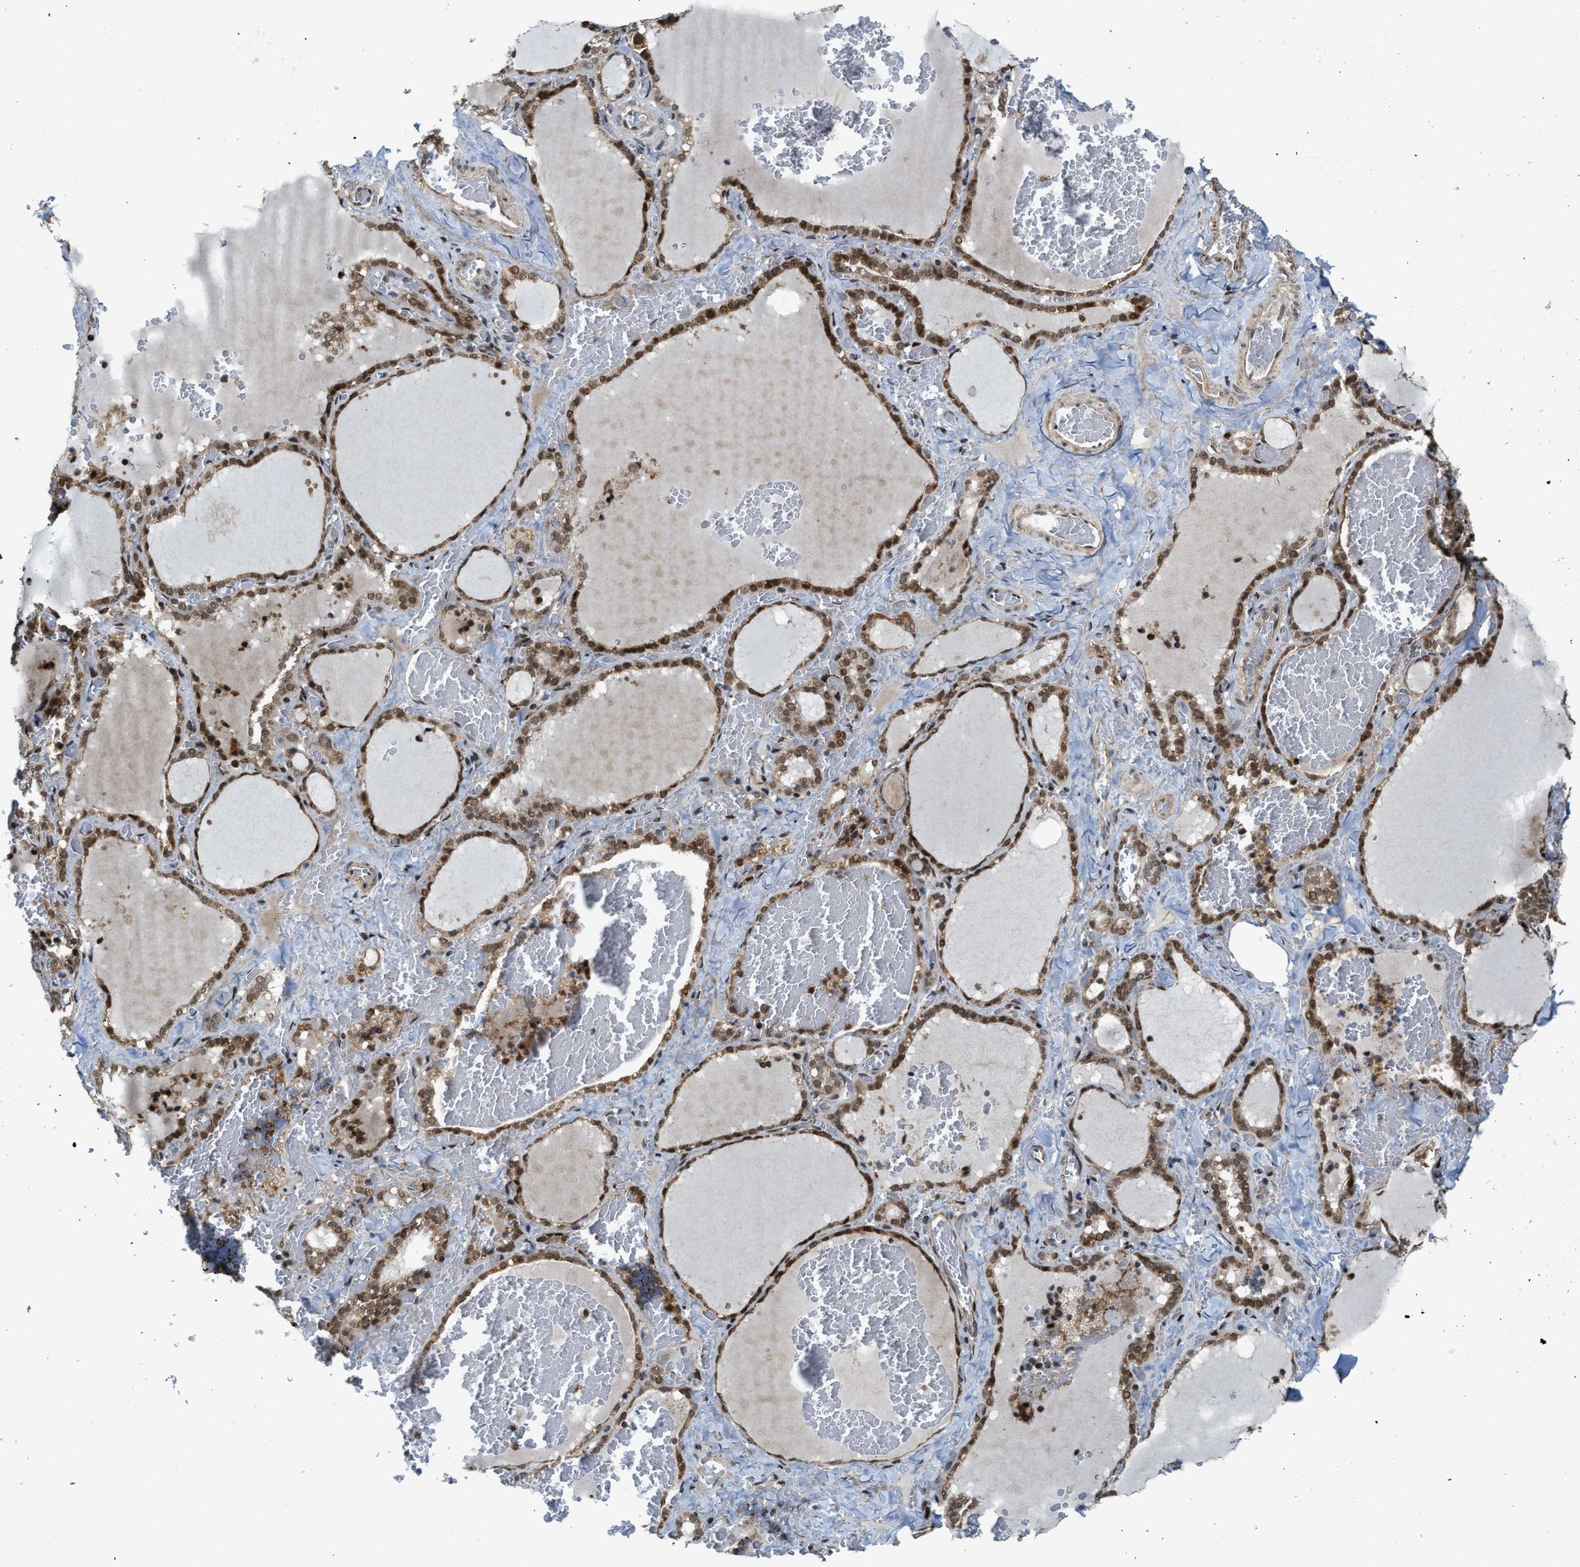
{"staining": {"intensity": "strong", "quantity": ">75%", "location": "cytoplasmic/membranous,nuclear"}, "tissue": "thyroid gland", "cell_type": "Glandular cells", "image_type": "normal", "snomed": [{"axis": "morphology", "description": "Normal tissue, NOS"}, {"axis": "topography", "description": "Thyroid gland"}], "caption": "Immunohistochemistry (IHC) image of normal thyroid gland: thyroid gland stained using immunohistochemistry demonstrates high levels of strong protein expression localized specifically in the cytoplasmic/membranous,nuclear of glandular cells, appearing as a cytoplasmic/membranous,nuclear brown color.", "gene": "ZNF250", "patient": {"sex": "female", "age": 22}}